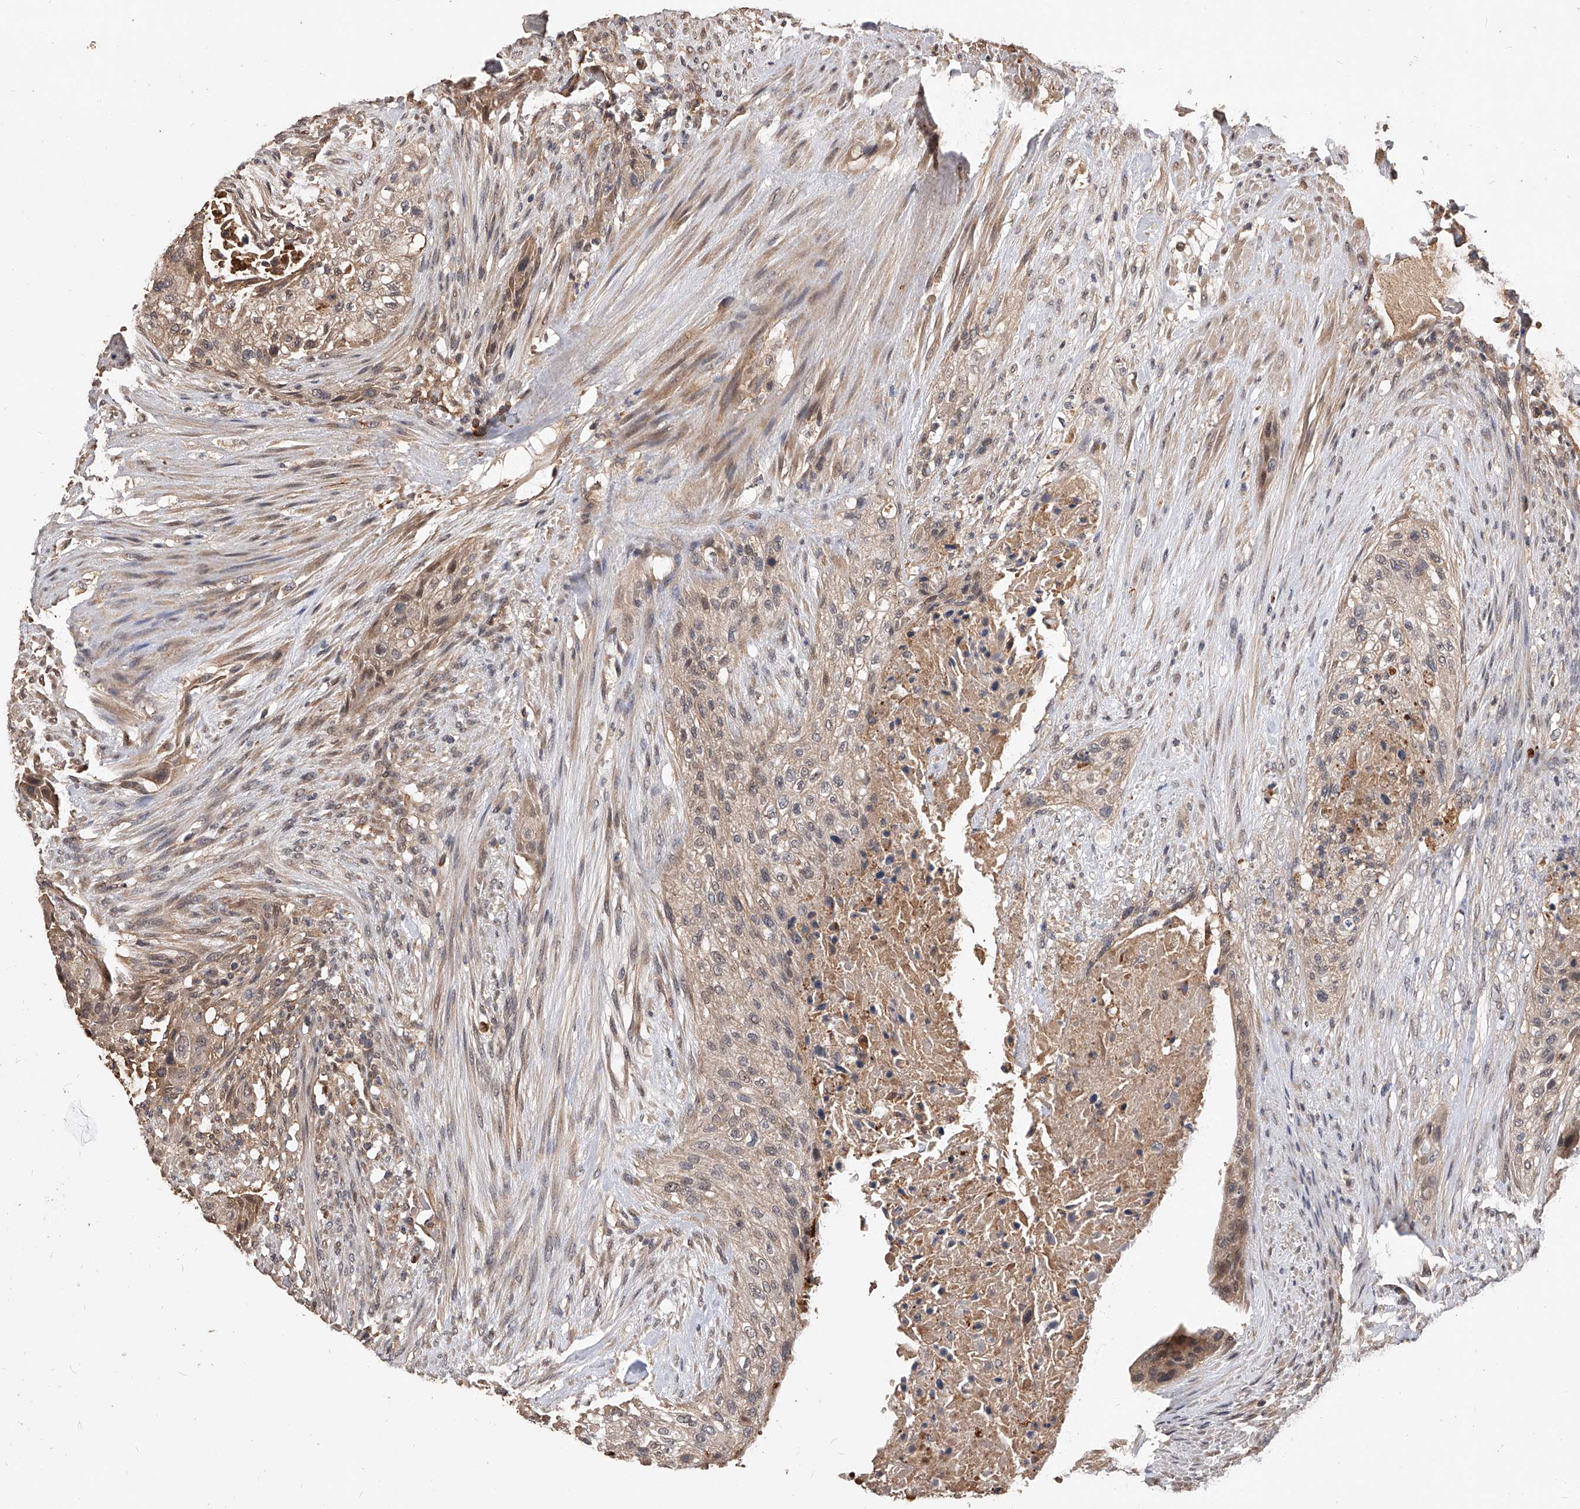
{"staining": {"intensity": "weak", "quantity": "25%-75%", "location": "cytoplasmic/membranous,nuclear"}, "tissue": "urothelial cancer", "cell_type": "Tumor cells", "image_type": "cancer", "snomed": [{"axis": "morphology", "description": "Urothelial carcinoma, High grade"}, {"axis": "topography", "description": "Urinary bladder"}], "caption": "Protein staining exhibits weak cytoplasmic/membranous and nuclear expression in approximately 25%-75% of tumor cells in urothelial carcinoma (high-grade).", "gene": "CFAP410", "patient": {"sex": "male", "age": 35}}